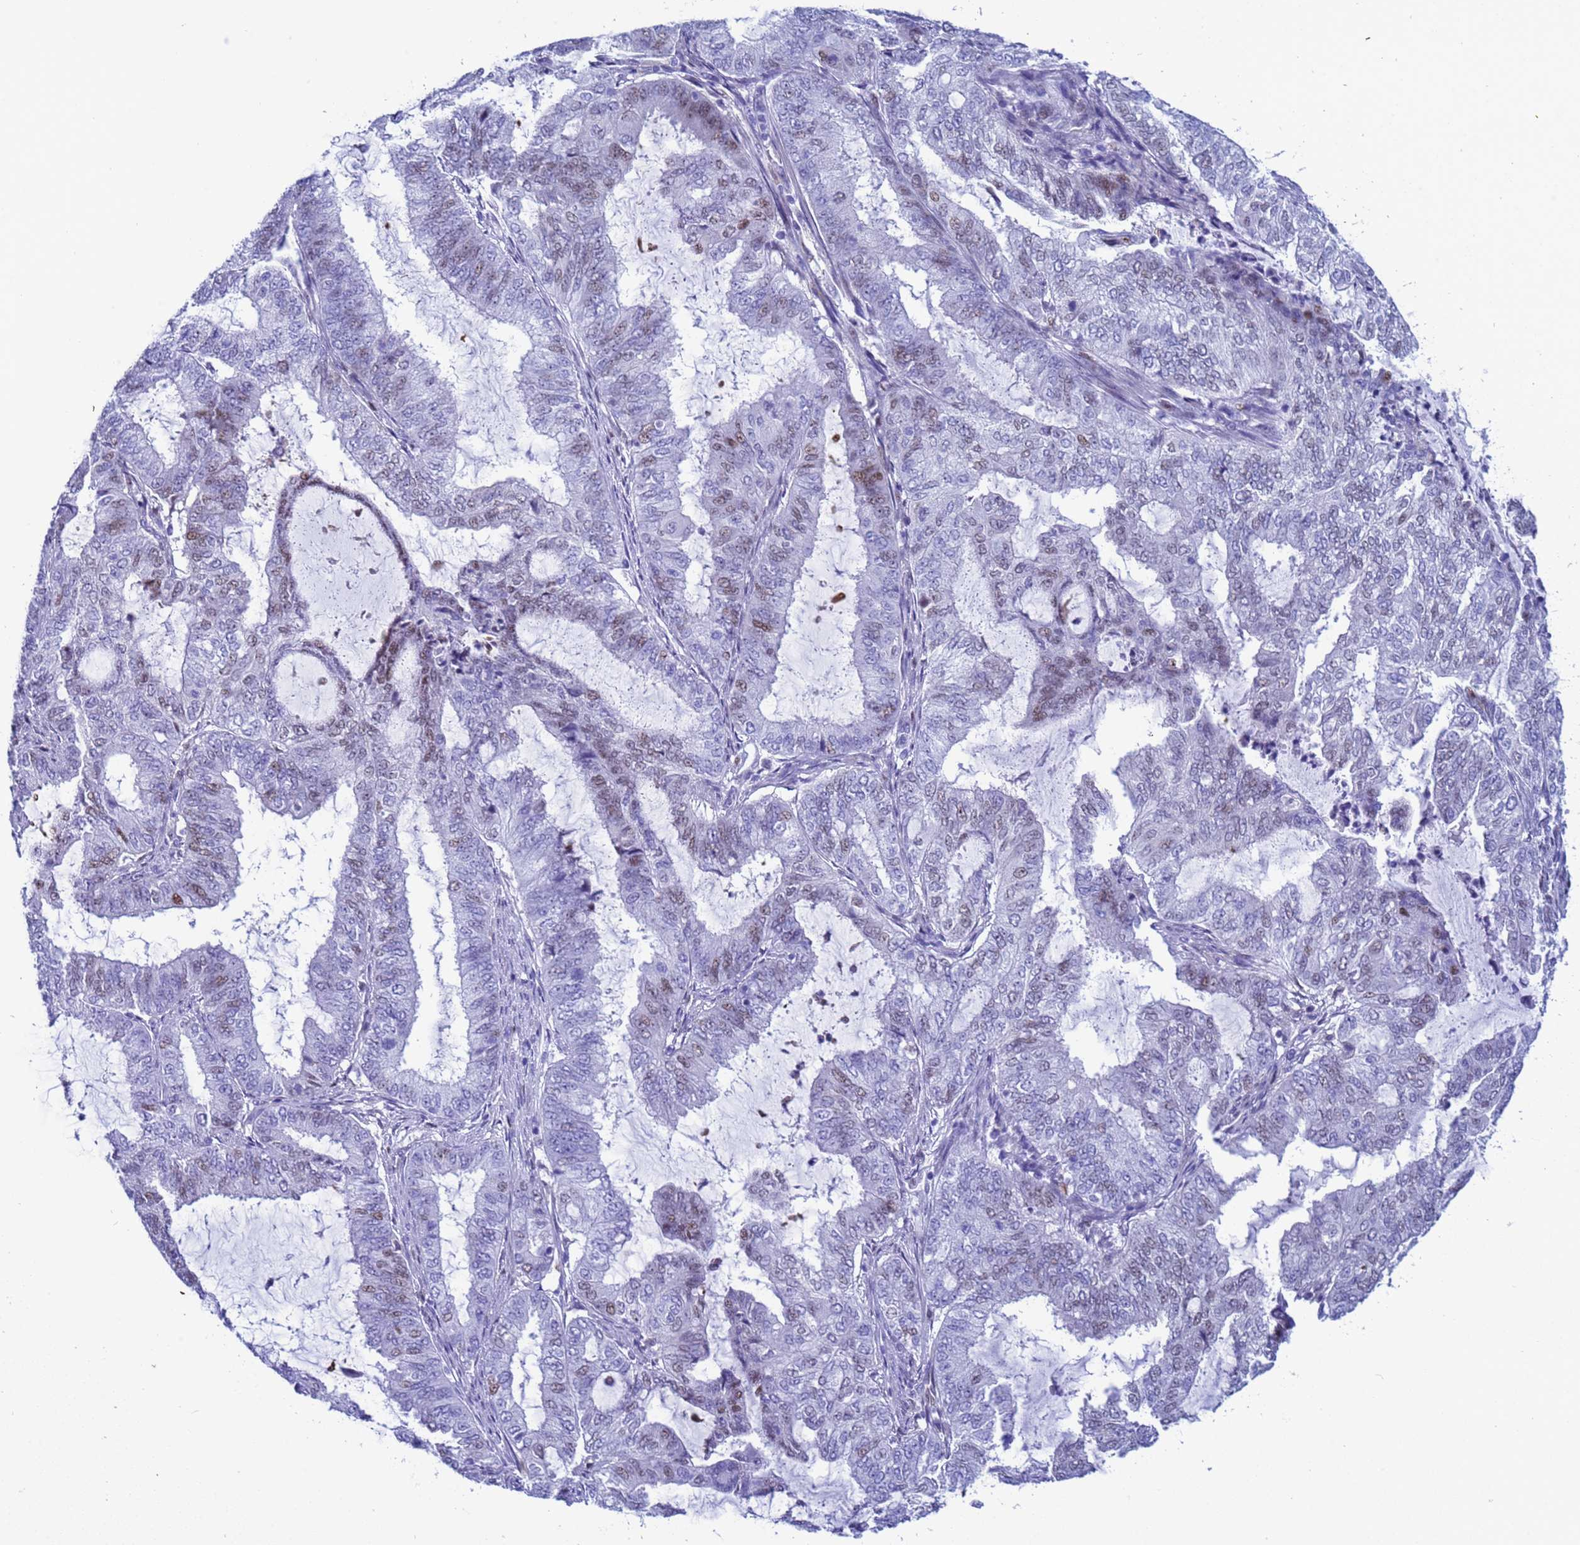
{"staining": {"intensity": "weak", "quantity": "<25%", "location": "nuclear"}, "tissue": "endometrial cancer", "cell_type": "Tumor cells", "image_type": "cancer", "snomed": [{"axis": "morphology", "description": "Adenocarcinoma, NOS"}, {"axis": "topography", "description": "Endometrium"}], "caption": "Endometrial cancer was stained to show a protein in brown. There is no significant expression in tumor cells.", "gene": "POP5", "patient": {"sex": "female", "age": 51}}